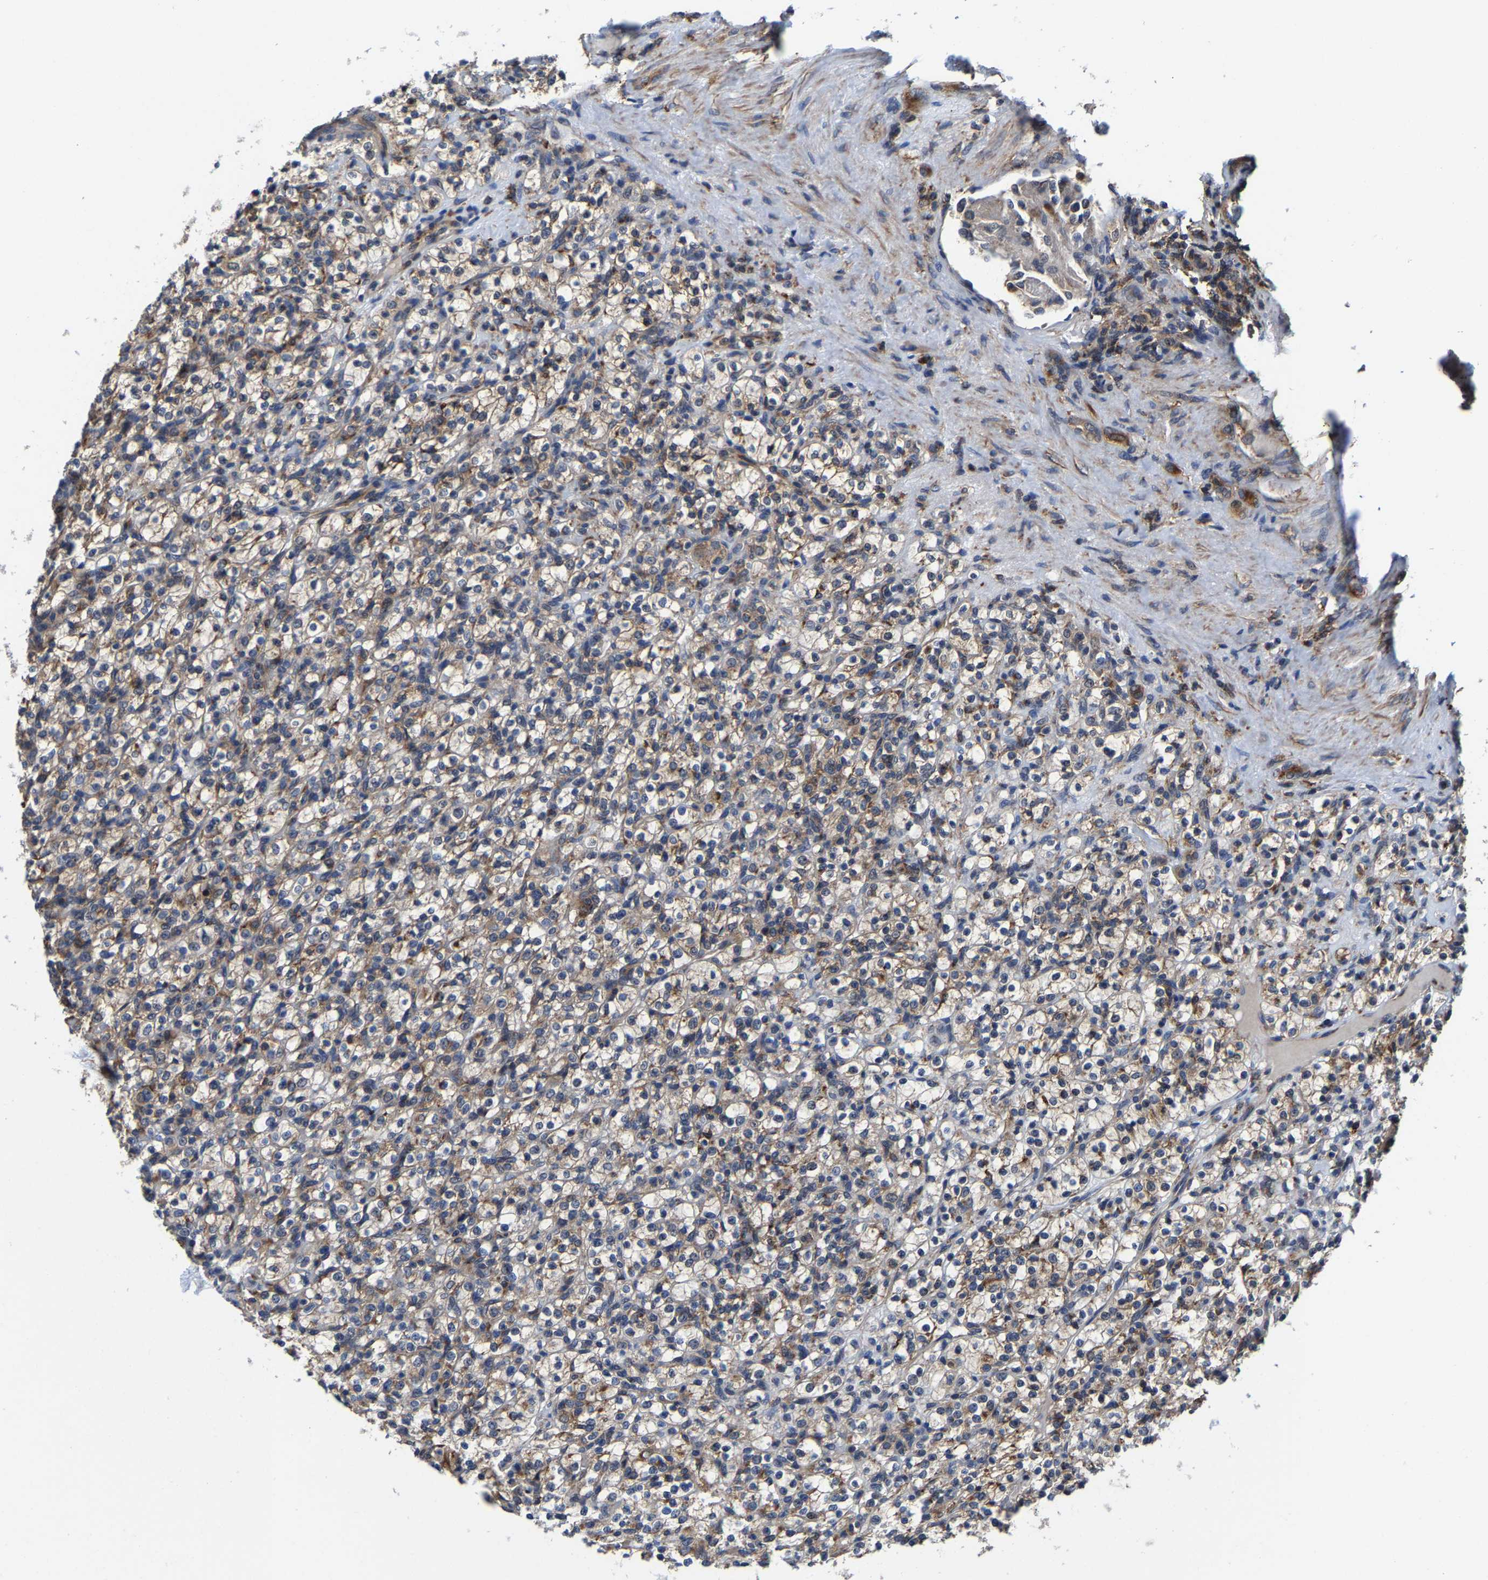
{"staining": {"intensity": "weak", "quantity": ">75%", "location": "cytoplasmic/membranous"}, "tissue": "renal cancer", "cell_type": "Tumor cells", "image_type": "cancer", "snomed": [{"axis": "morphology", "description": "Normal tissue, NOS"}, {"axis": "morphology", "description": "Adenocarcinoma, NOS"}, {"axis": "topography", "description": "Kidney"}], "caption": "Approximately >75% of tumor cells in renal adenocarcinoma exhibit weak cytoplasmic/membranous protein expression as visualized by brown immunohistochemical staining.", "gene": "PFKFB3", "patient": {"sex": "female", "age": 72}}